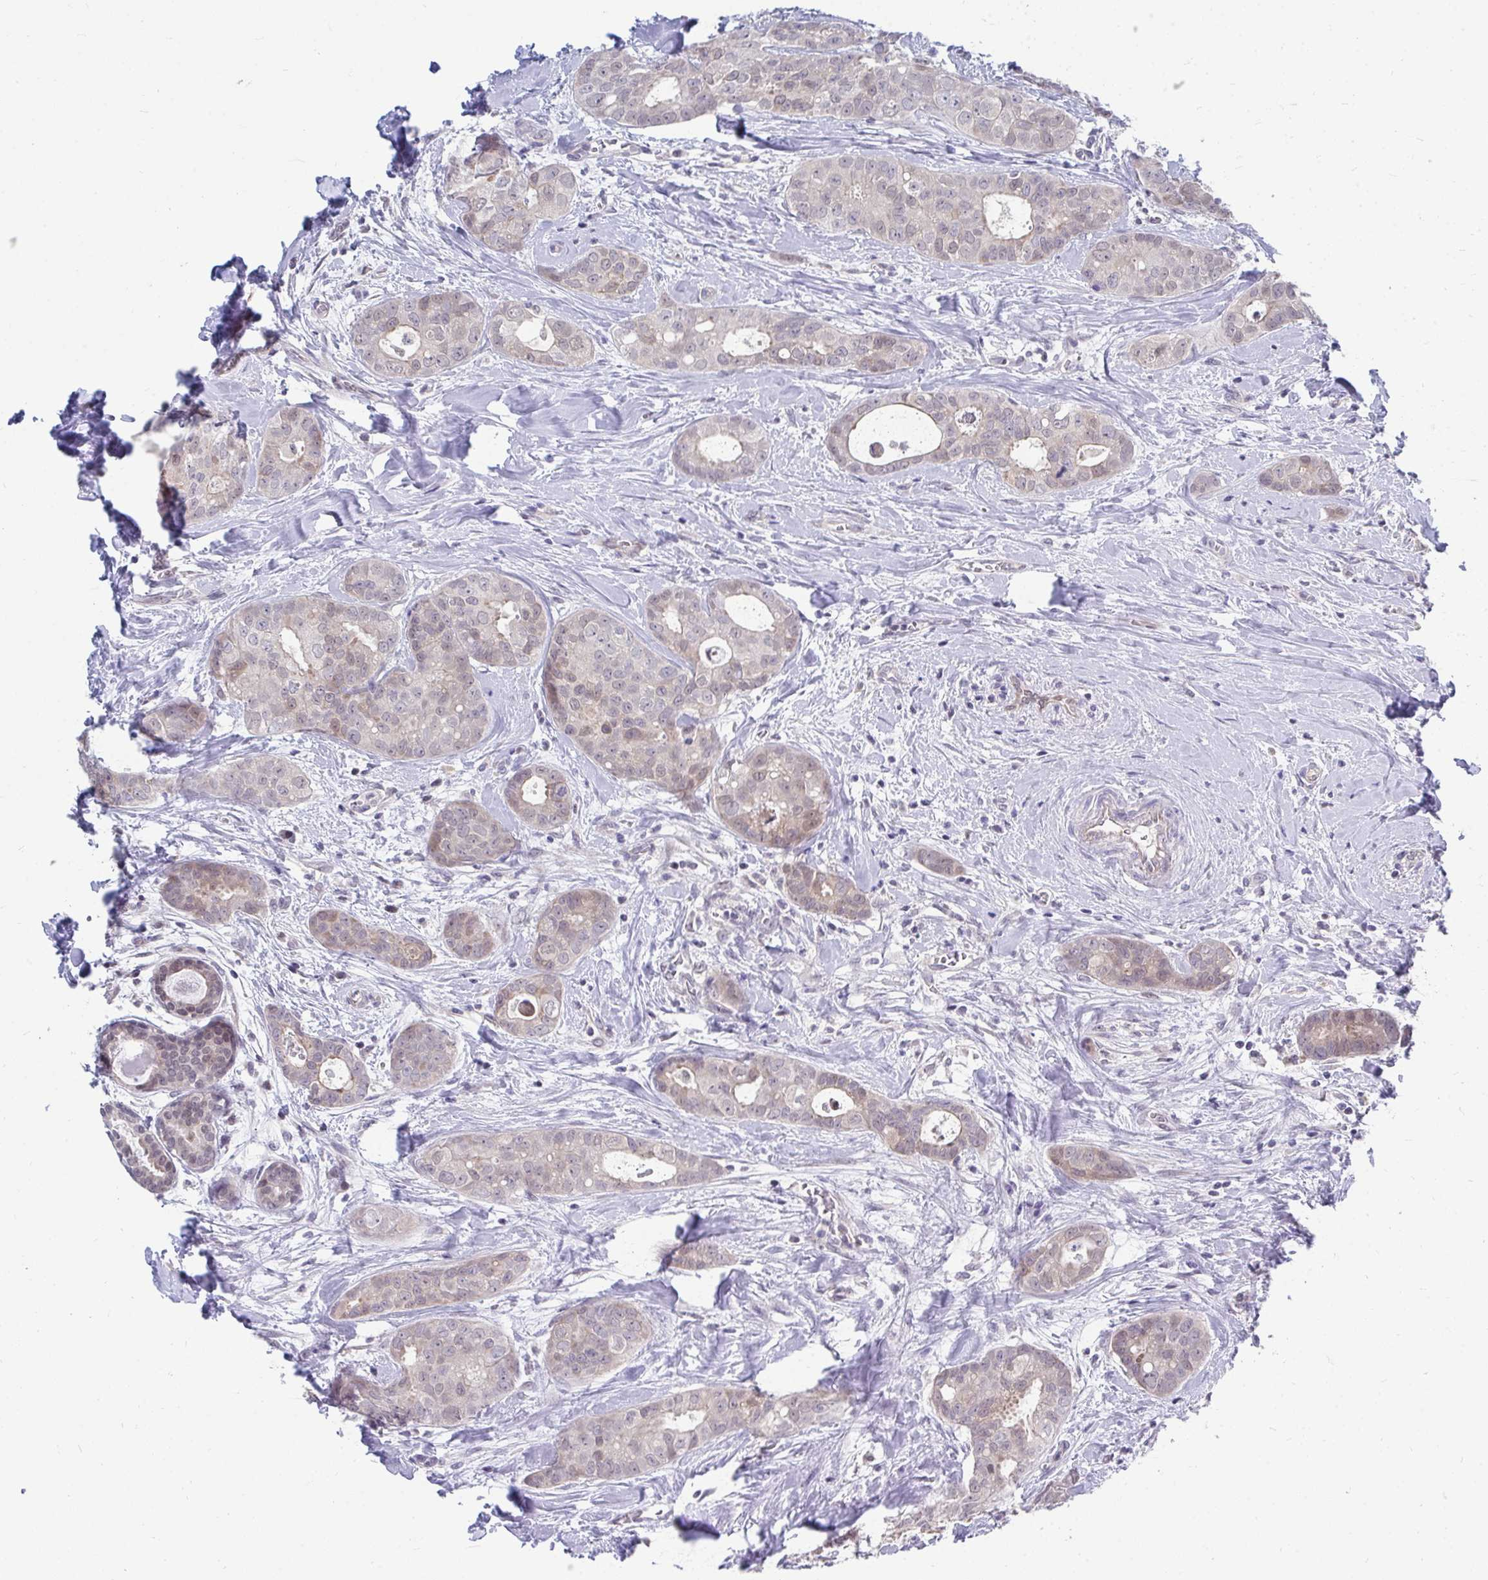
{"staining": {"intensity": "negative", "quantity": "none", "location": "none"}, "tissue": "breast cancer", "cell_type": "Tumor cells", "image_type": "cancer", "snomed": [{"axis": "morphology", "description": "Duct carcinoma"}, {"axis": "topography", "description": "Breast"}], "caption": "IHC image of invasive ductal carcinoma (breast) stained for a protein (brown), which demonstrates no expression in tumor cells.", "gene": "MROH8", "patient": {"sex": "female", "age": 45}}